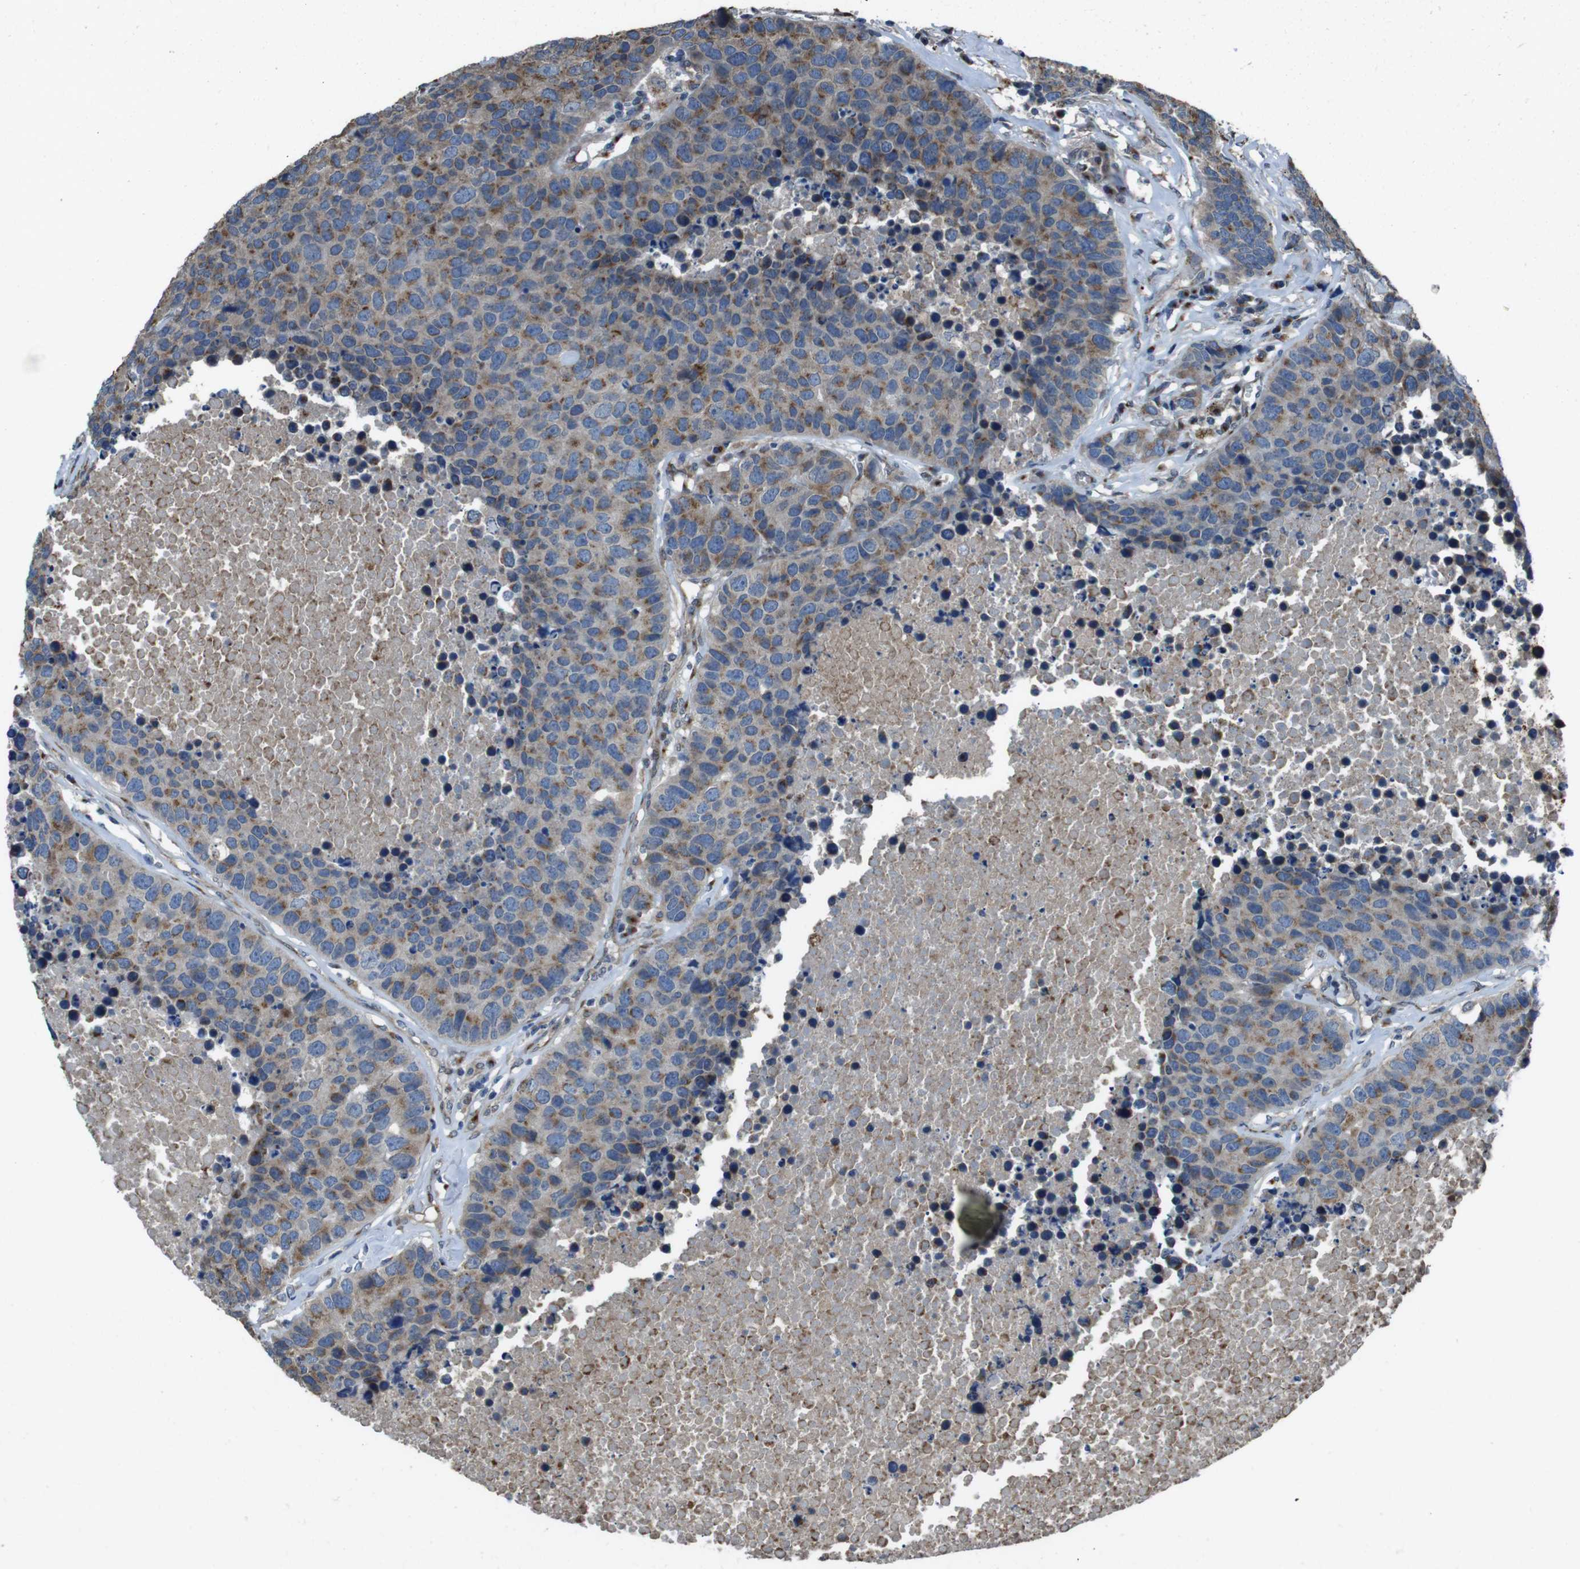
{"staining": {"intensity": "moderate", "quantity": "25%-75%", "location": "cytoplasmic/membranous"}, "tissue": "carcinoid", "cell_type": "Tumor cells", "image_type": "cancer", "snomed": [{"axis": "morphology", "description": "Carcinoid, malignant, NOS"}, {"axis": "topography", "description": "Lung"}], "caption": "Immunohistochemistry (IHC) (DAB (3,3'-diaminobenzidine)) staining of carcinoid demonstrates moderate cytoplasmic/membranous protein positivity in about 25%-75% of tumor cells.", "gene": "RAB6A", "patient": {"sex": "male", "age": 60}}